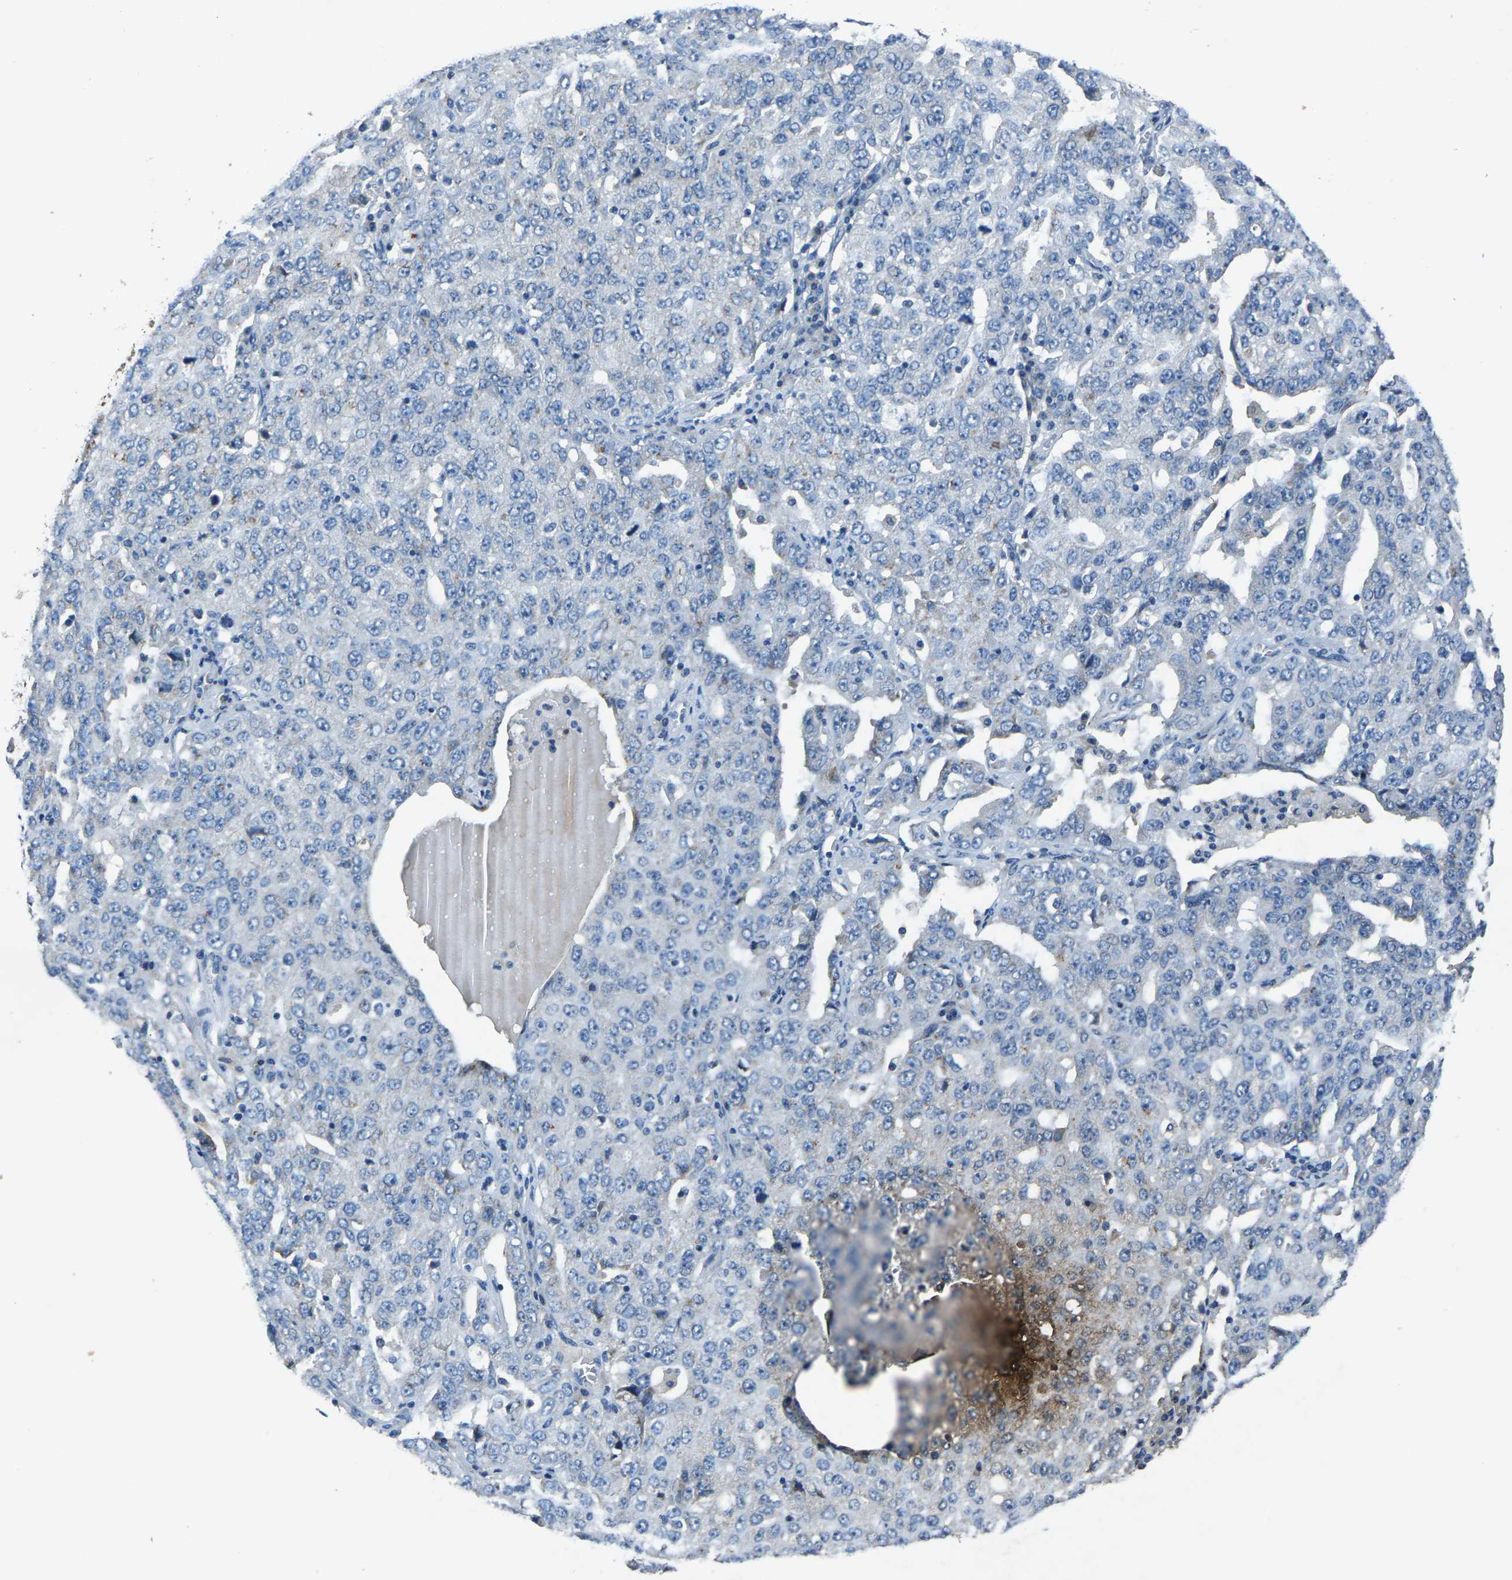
{"staining": {"intensity": "negative", "quantity": "none", "location": "none"}, "tissue": "ovarian cancer", "cell_type": "Tumor cells", "image_type": "cancer", "snomed": [{"axis": "morphology", "description": "Carcinoma, endometroid"}, {"axis": "topography", "description": "Ovary"}], "caption": "Immunohistochemical staining of ovarian cancer reveals no significant expression in tumor cells.", "gene": "ADAM2", "patient": {"sex": "female", "age": 62}}